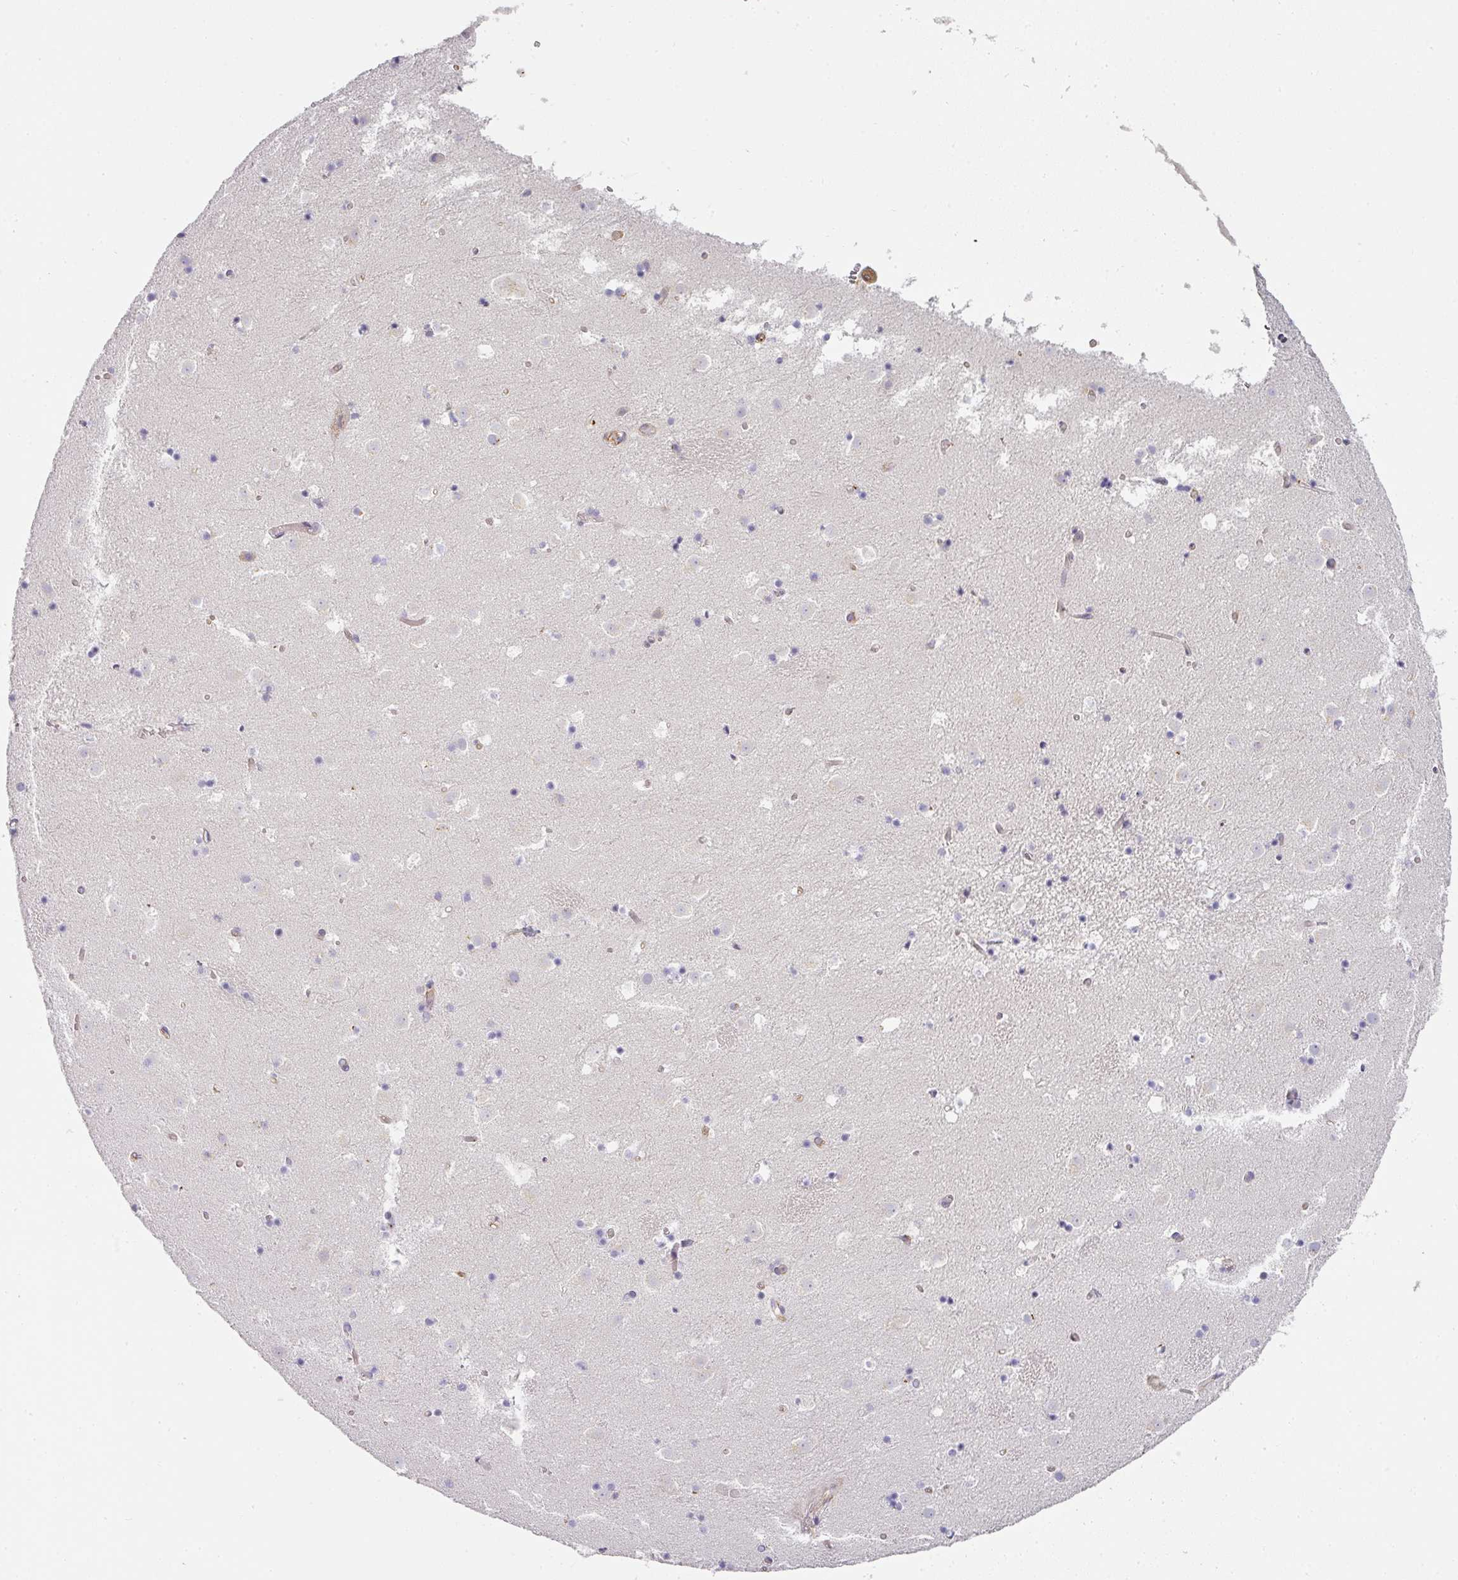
{"staining": {"intensity": "negative", "quantity": "none", "location": "none"}, "tissue": "caudate", "cell_type": "Glial cells", "image_type": "normal", "snomed": [{"axis": "morphology", "description": "Normal tissue, NOS"}, {"axis": "topography", "description": "Lateral ventricle wall"}], "caption": "Image shows no protein expression in glial cells of benign caudate.", "gene": "ATP8B2", "patient": {"sex": "male", "age": 25}}